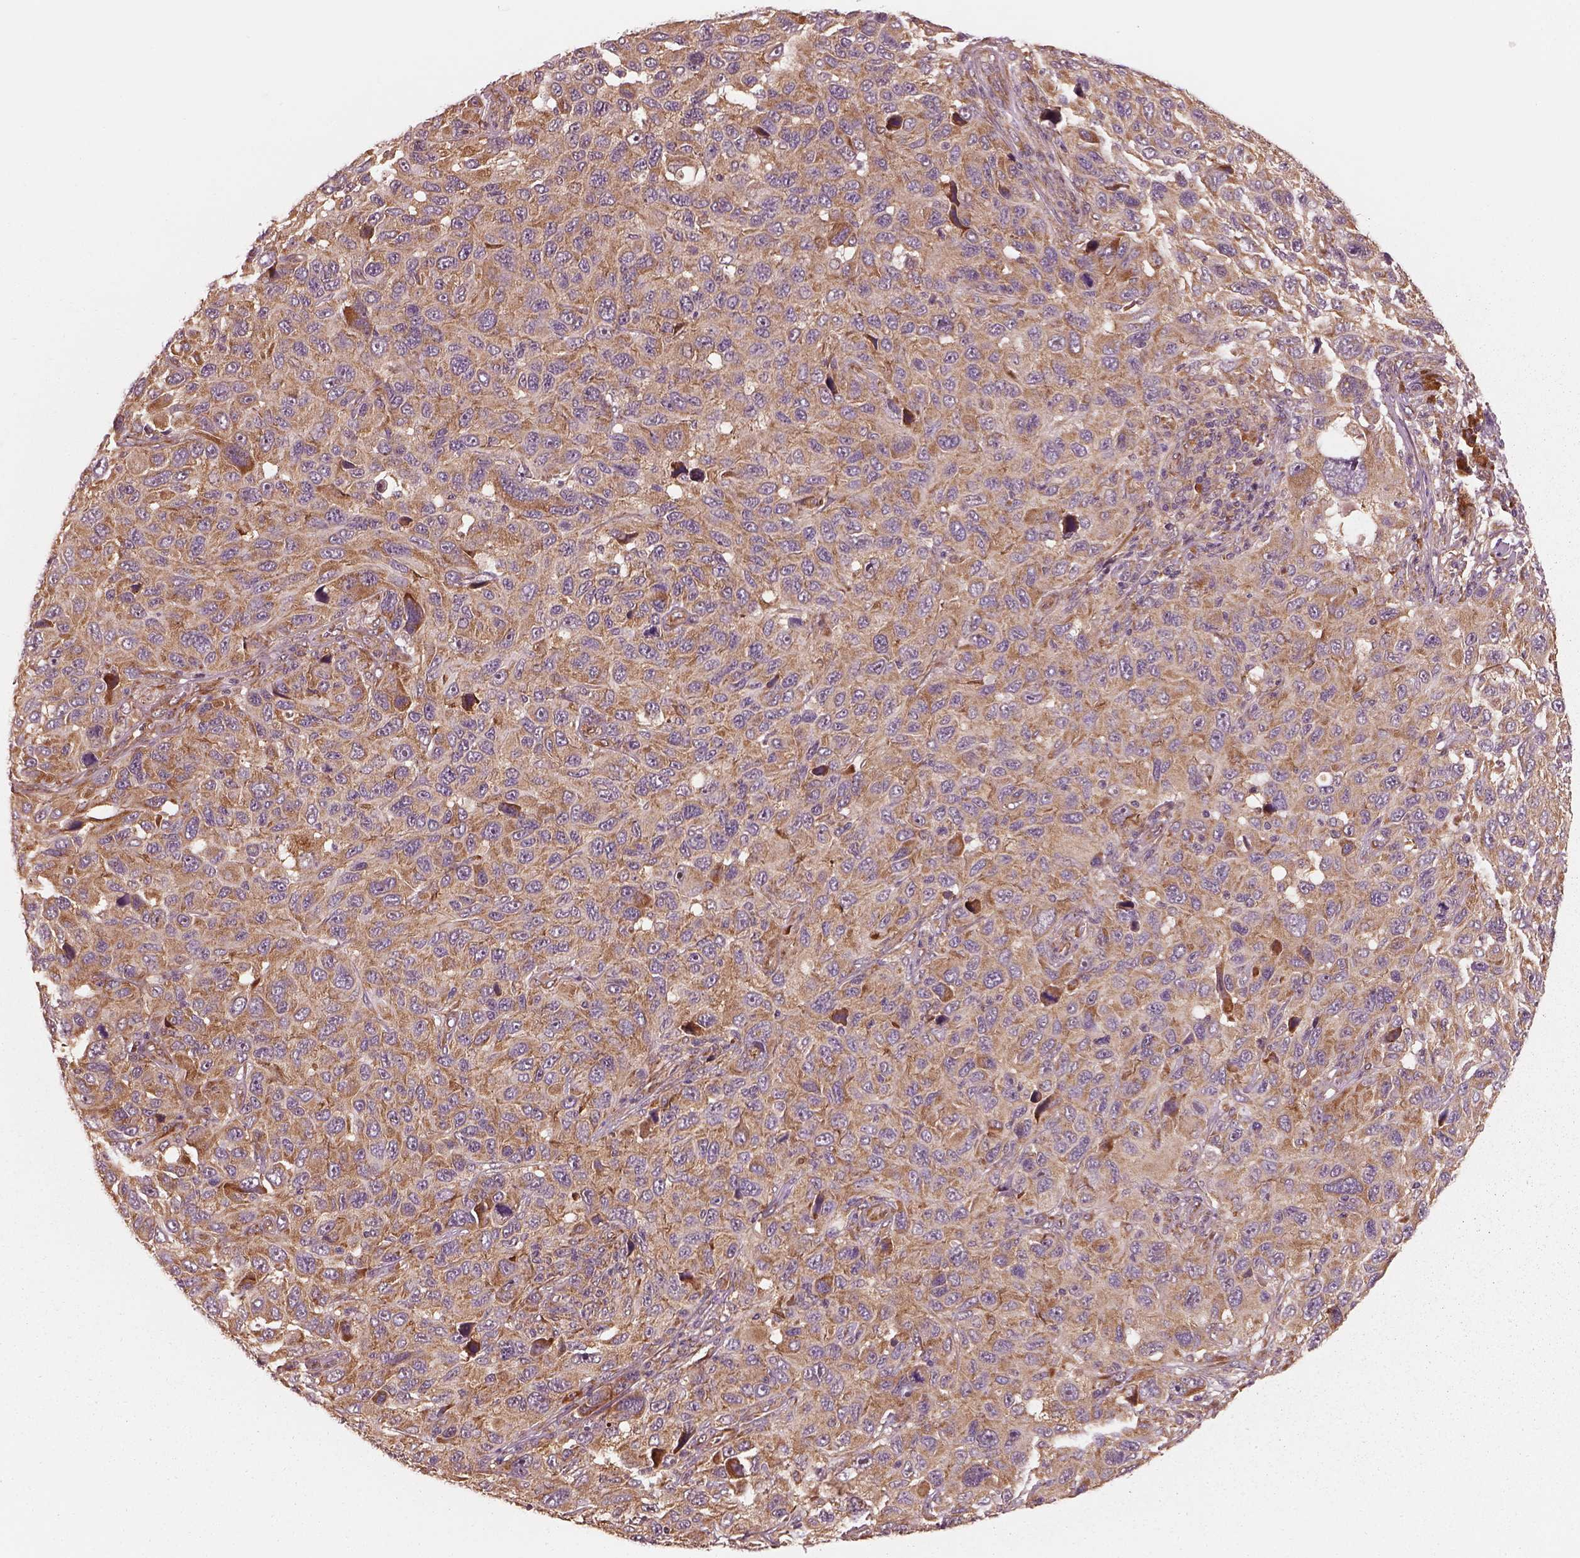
{"staining": {"intensity": "moderate", "quantity": ">75%", "location": "cytoplasmic/membranous"}, "tissue": "melanoma", "cell_type": "Tumor cells", "image_type": "cancer", "snomed": [{"axis": "morphology", "description": "Malignant melanoma, NOS"}, {"axis": "topography", "description": "Skin"}], "caption": "Immunohistochemistry (IHC) staining of malignant melanoma, which exhibits medium levels of moderate cytoplasmic/membranous positivity in approximately >75% of tumor cells indicating moderate cytoplasmic/membranous protein expression. The staining was performed using DAB (3,3'-diaminobenzidine) (brown) for protein detection and nuclei were counterstained in hematoxylin (blue).", "gene": "RPS5", "patient": {"sex": "male", "age": 53}}